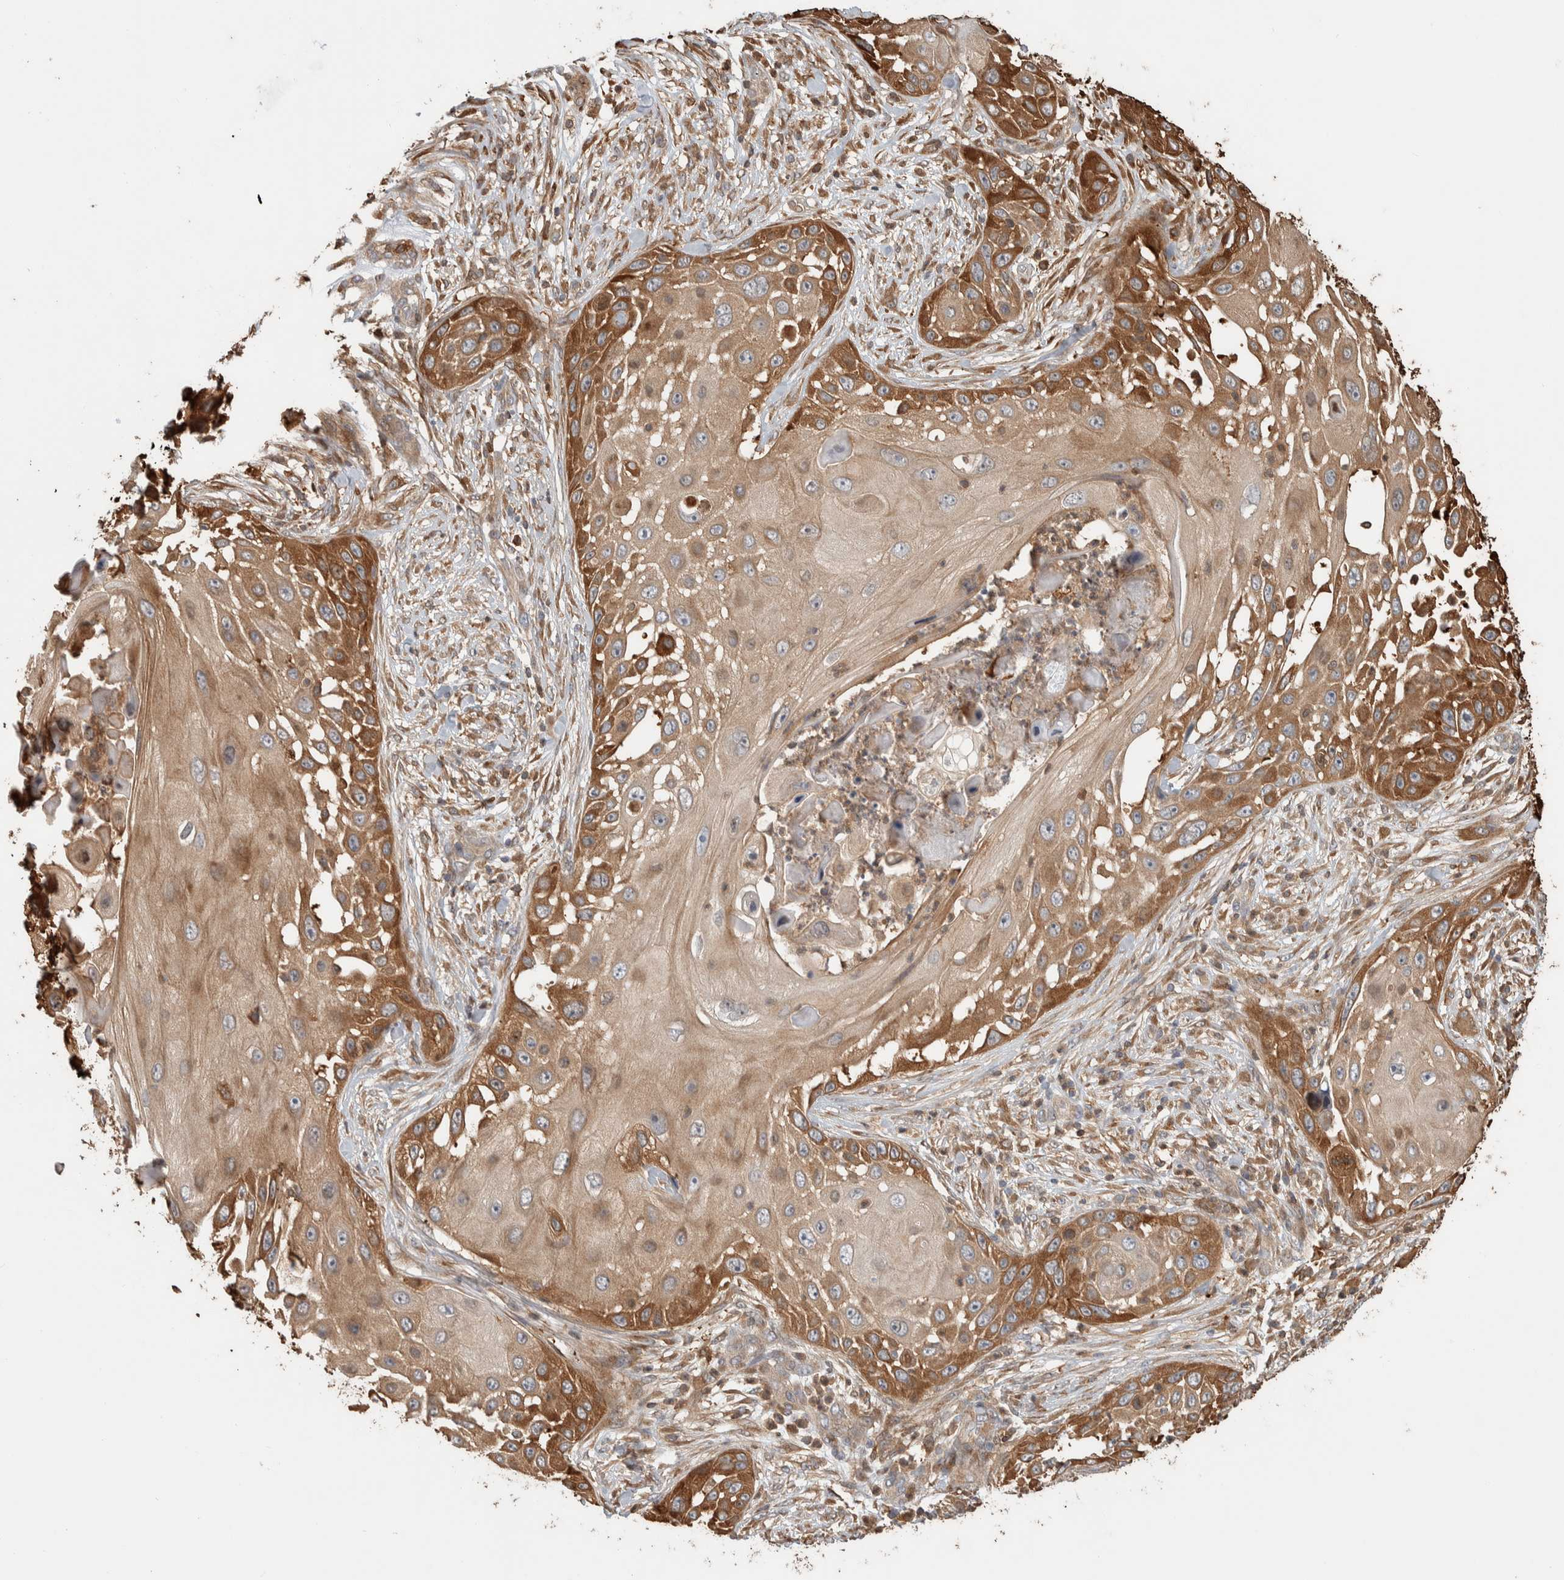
{"staining": {"intensity": "moderate", "quantity": ">75%", "location": "cytoplasmic/membranous"}, "tissue": "skin cancer", "cell_type": "Tumor cells", "image_type": "cancer", "snomed": [{"axis": "morphology", "description": "Squamous cell carcinoma, NOS"}, {"axis": "topography", "description": "Skin"}], "caption": "There is medium levels of moderate cytoplasmic/membranous positivity in tumor cells of squamous cell carcinoma (skin), as demonstrated by immunohistochemical staining (brown color).", "gene": "CNTROB", "patient": {"sex": "female", "age": 44}}